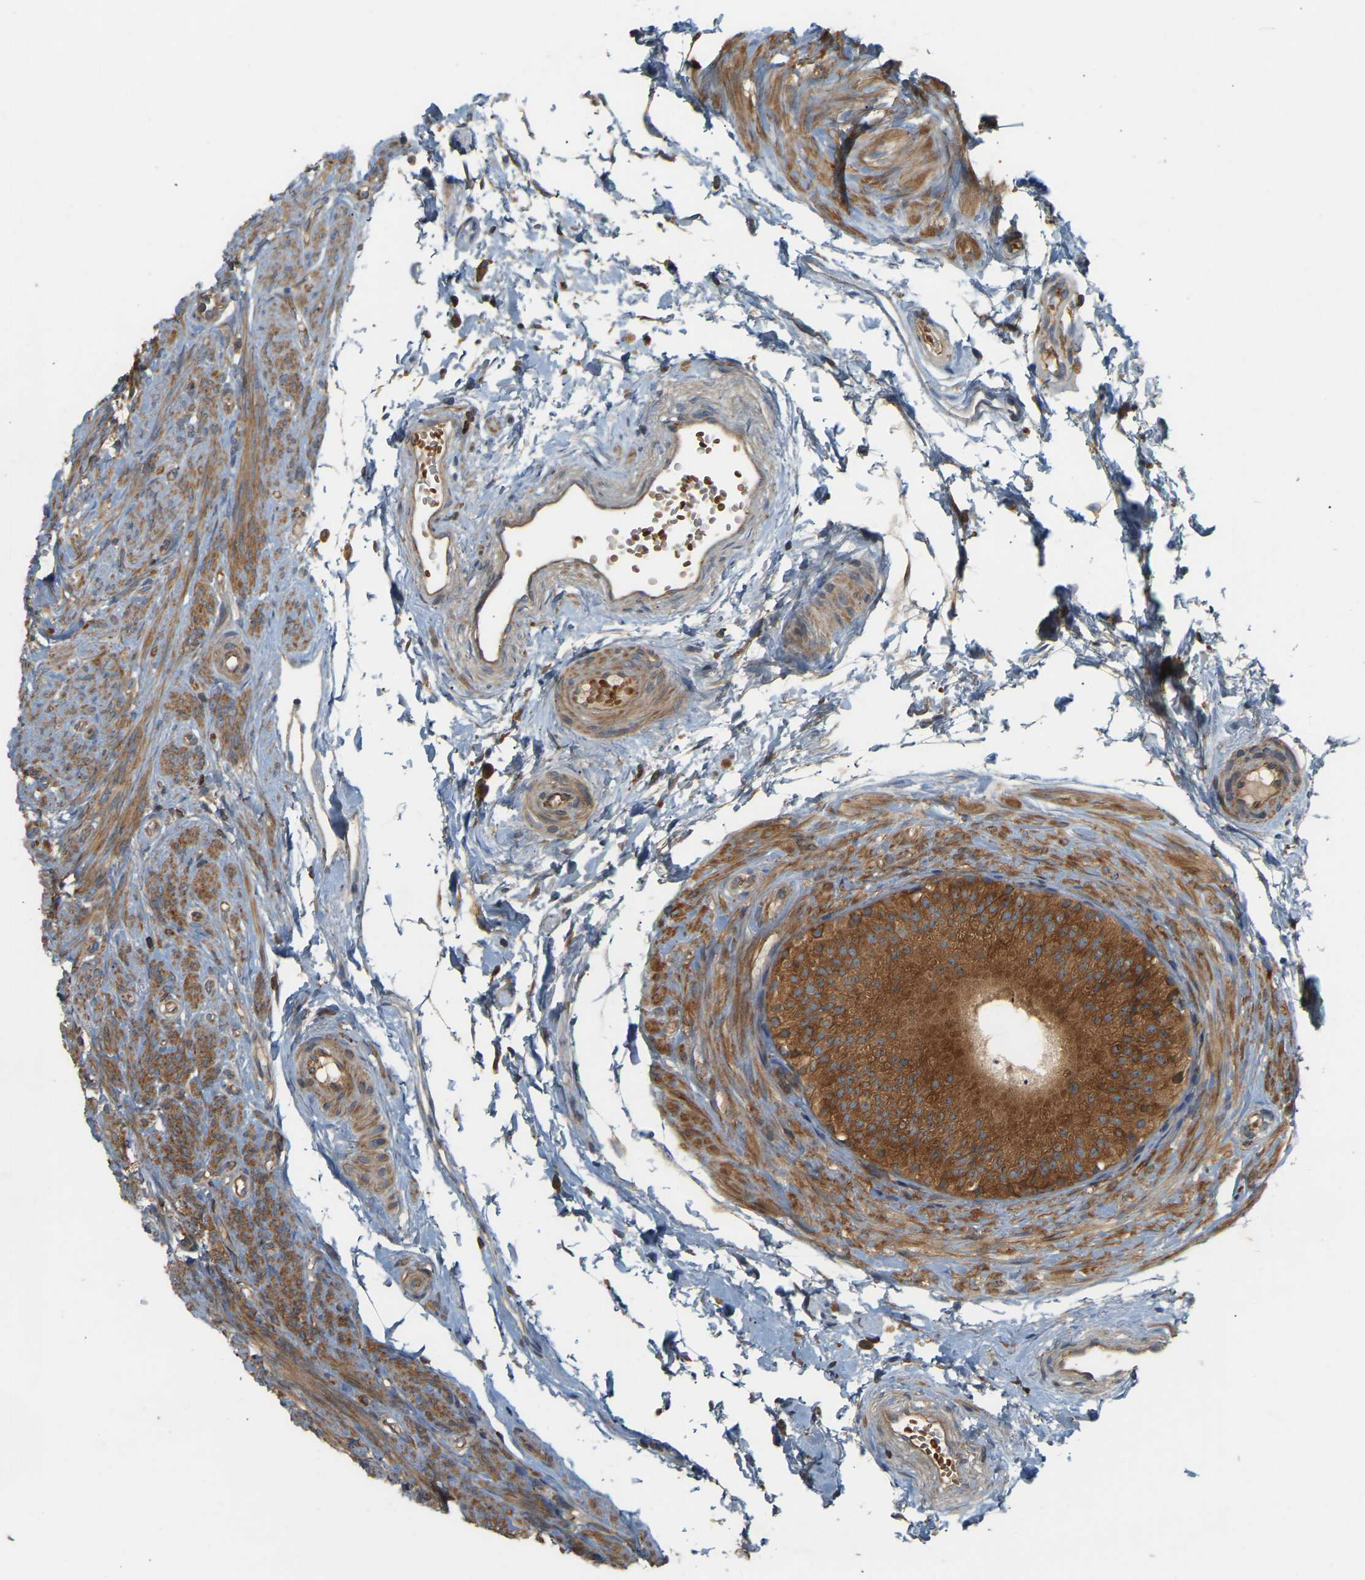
{"staining": {"intensity": "strong", "quantity": ">75%", "location": "cytoplasmic/membranous"}, "tissue": "epididymis", "cell_type": "Glandular cells", "image_type": "normal", "snomed": [{"axis": "morphology", "description": "Normal tissue, NOS"}, {"axis": "topography", "description": "Epididymis"}], "caption": "The photomicrograph shows staining of benign epididymis, revealing strong cytoplasmic/membranous protein staining (brown color) within glandular cells. (DAB IHC with brightfield microscopy, high magnification).", "gene": "AKAP13", "patient": {"sex": "male", "age": 56}}